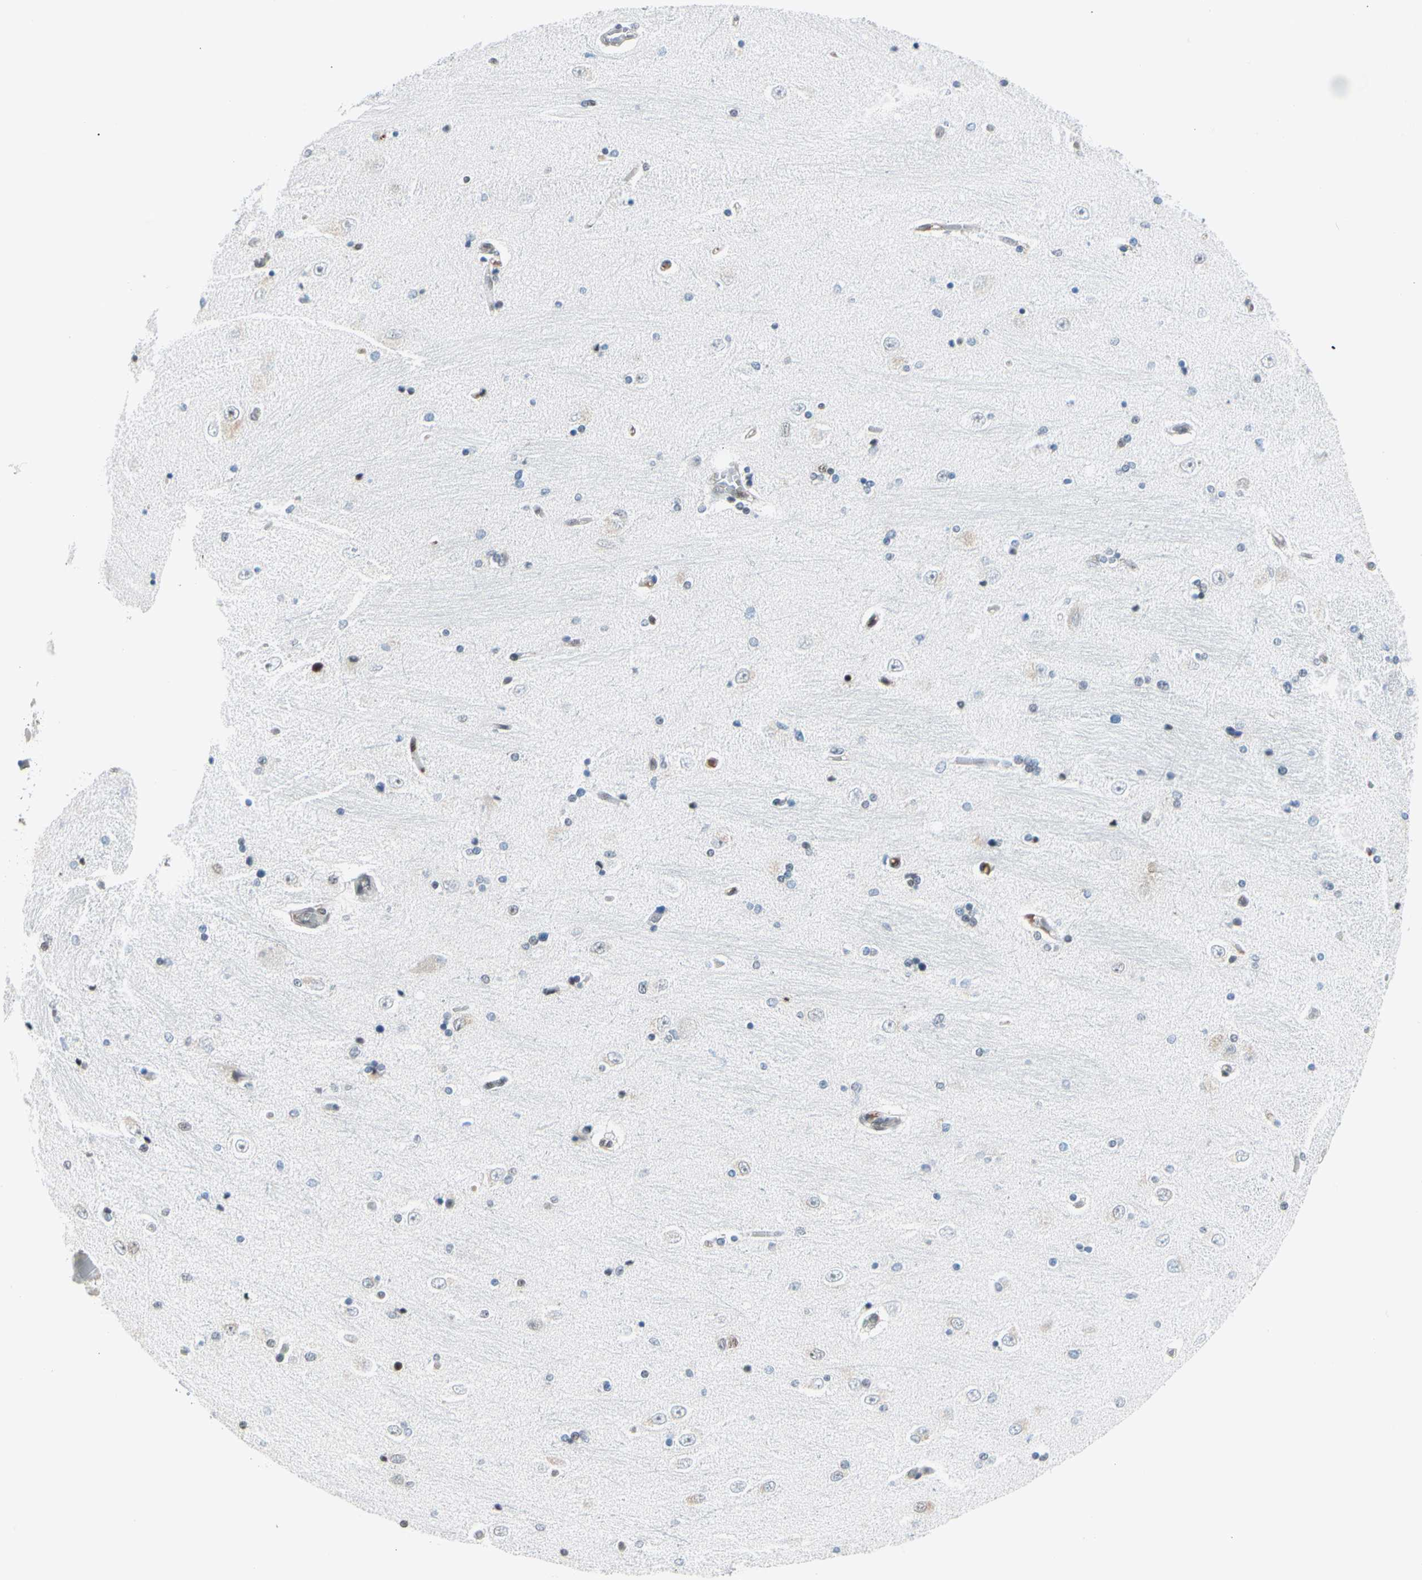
{"staining": {"intensity": "weak", "quantity": "<25%", "location": "nuclear"}, "tissue": "hippocampus", "cell_type": "Glial cells", "image_type": "normal", "snomed": [{"axis": "morphology", "description": "Normal tissue, NOS"}, {"axis": "topography", "description": "Hippocampus"}], "caption": "An immunohistochemistry (IHC) histopathology image of benign hippocampus is shown. There is no staining in glial cells of hippocampus. (Brightfield microscopy of DAB (3,3'-diaminobenzidine) IHC at high magnification).", "gene": "FOXO3", "patient": {"sex": "female", "age": 54}}